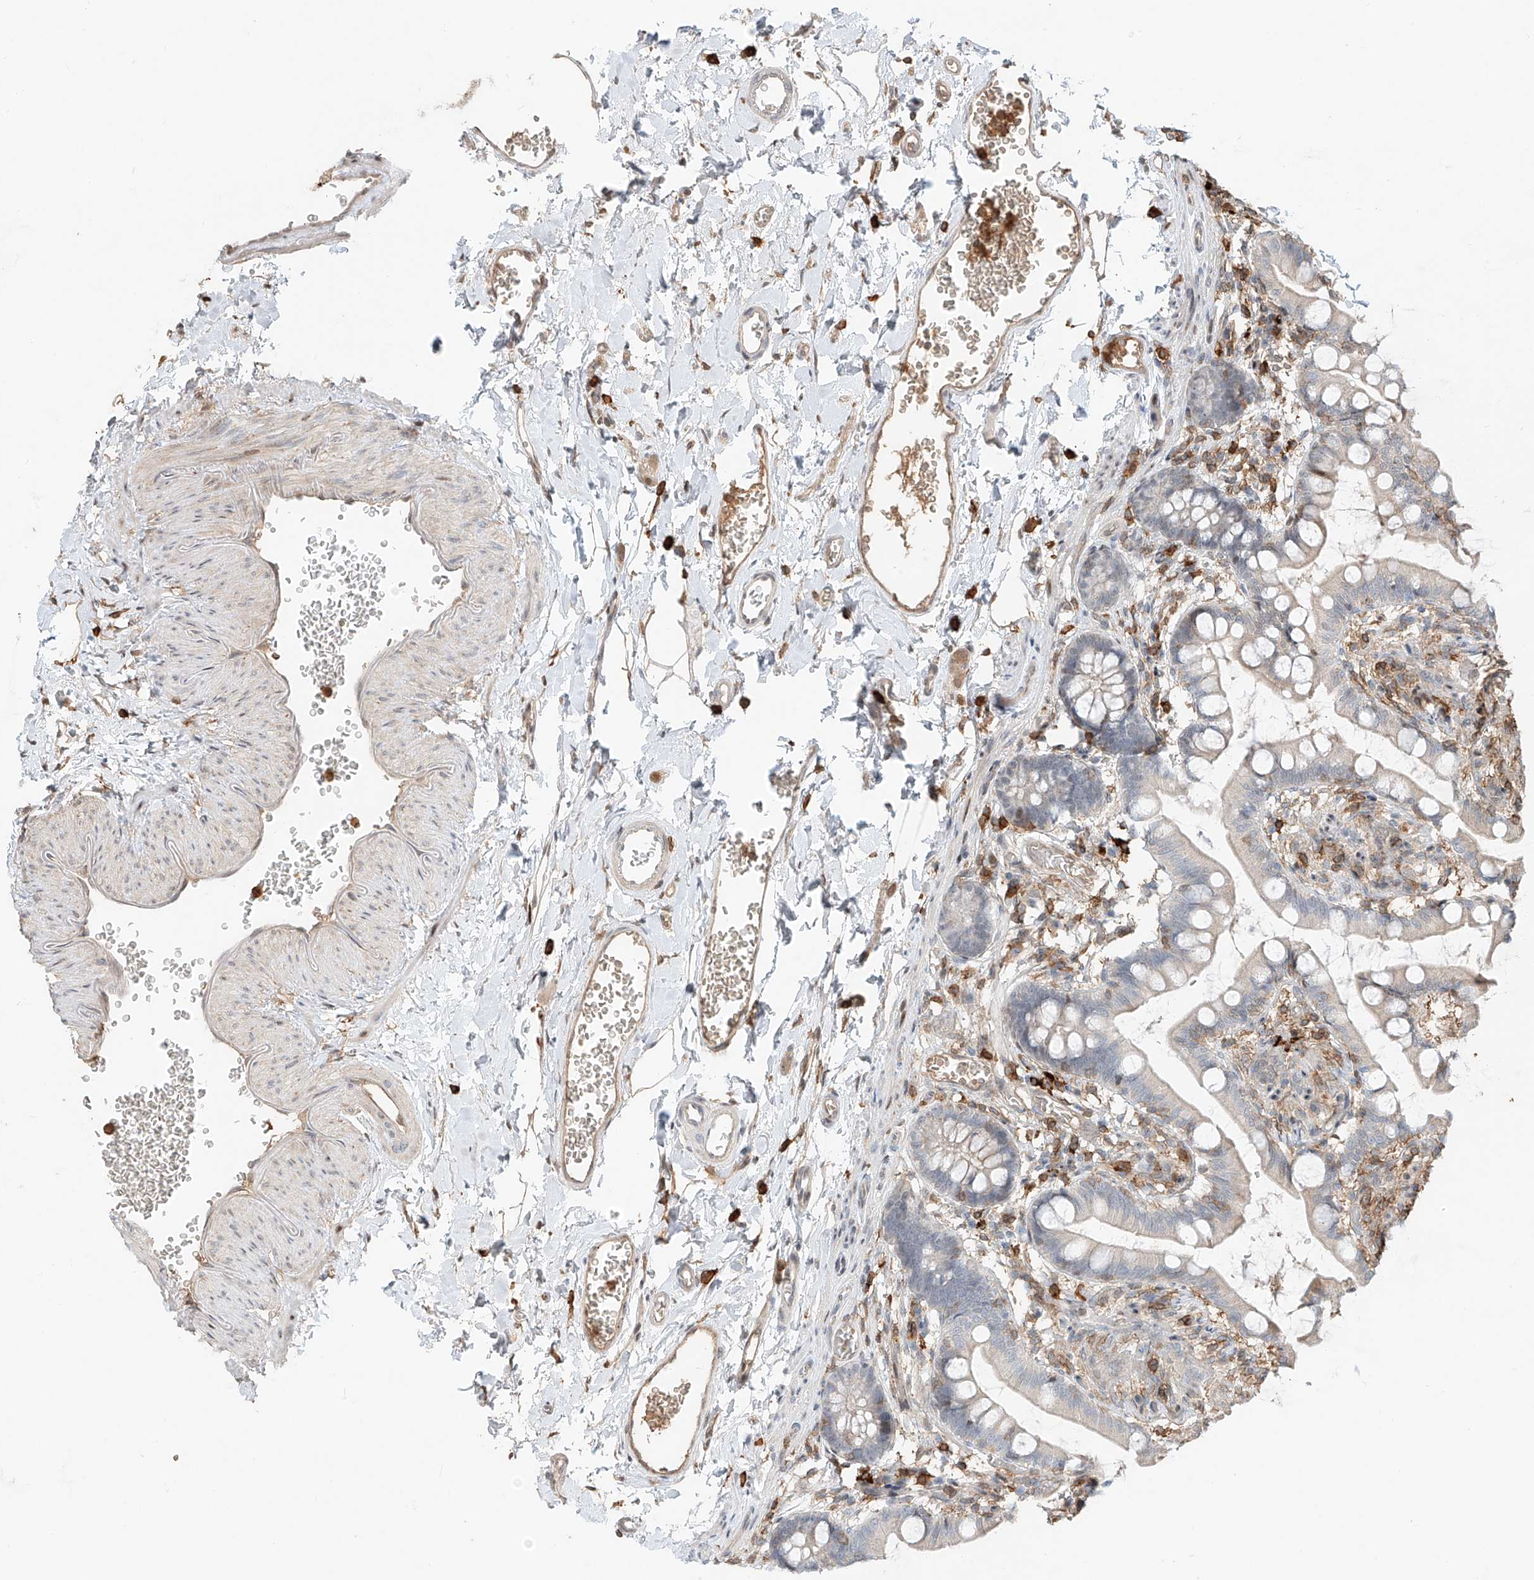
{"staining": {"intensity": "negative", "quantity": "none", "location": "none"}, "tissue": "small intestine", "cell_type": "Glandular cells", "image_type": "normal", "snomed": [{"axis": "morphology", "description": "Normal tissue, NOS"}, {"axis": "topography", "description": "Small intestine"}], "caption": "Immunohistochemistry of benign human small intestine displays no expression in glandular cells. Brightfield microscopy of IHC stained with DAB (3,3'-diaminobenzidine) (brown) and hematoxylin (blue), captured at high magnification.", "gene": "CEP162", "patient": {"sex": "male", "age": 52}}